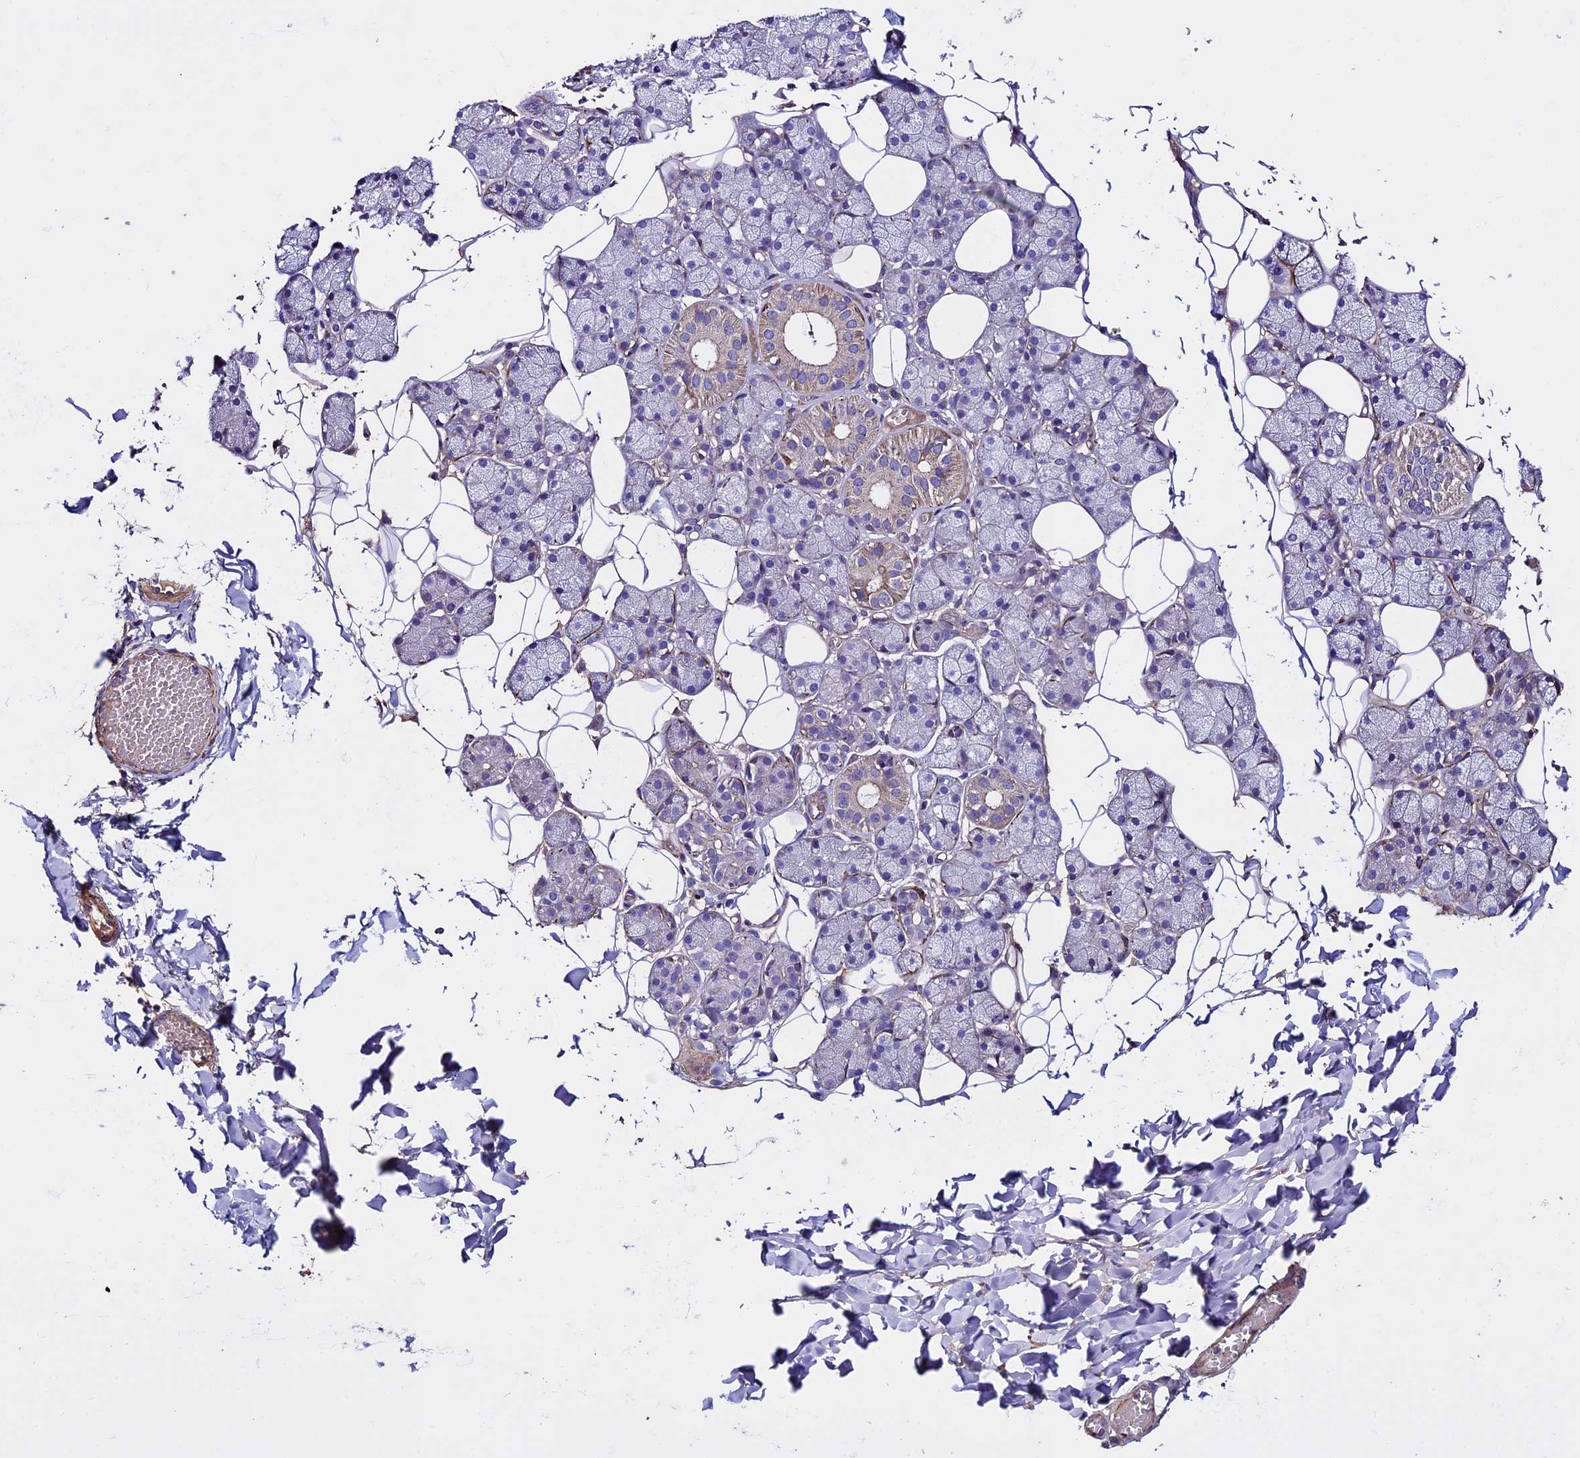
{"staining": {"intensity": "moderate", "quantity": "<25%", "location": "cytoplasmic/membranous"}, "tissue": "salivary gland", "cell_type": "Glandular cells", "image_type": "normal", "snomed": [{"axis": "morphology", "description": "Normal tissue, NOS"}, {"axis": "topography", "description": "Salivary gland"}], "caption": "Immunohistochemistry image of normal human salivary gland stained for a protein (brown), which demonstrates low levels of moderate cytoplasmic/membranous positivity in approximately <25% of glandular cells.", "gene": "EVA1B", "patient": {"sex": "female", "age": 33}}